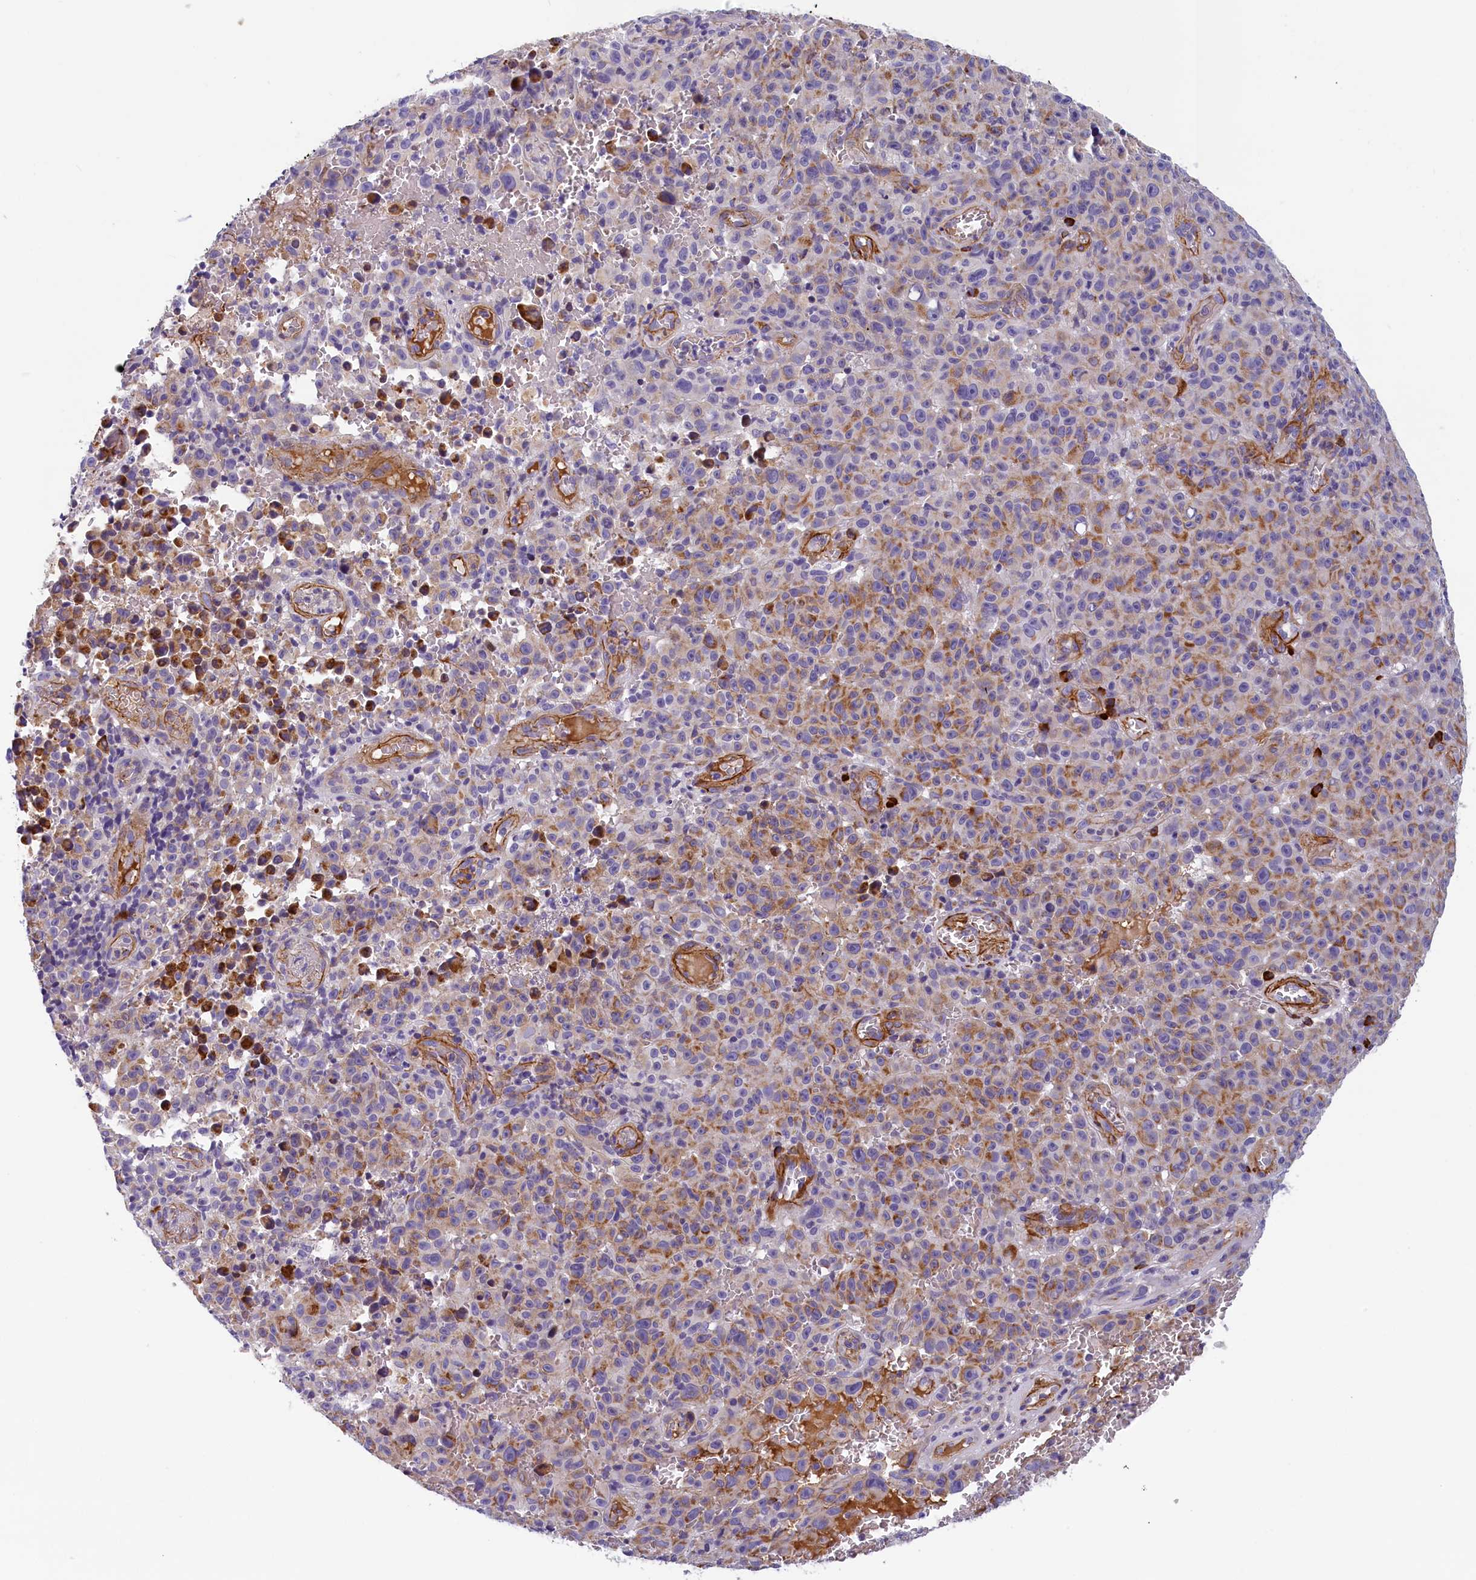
{"staining": {"intensity": "moderate", "quantity": "25%-75%", "location": "cytoplasmic/membranous"}, "tissue": "melanoma", "cell_type": "Tumor cells", "image_type": "cancer", "snomed": [{"axis": "morphology", "description": "Malignant melanoma, NOS"}, {"axis": "topography", "description": "Skin"}], "caption": "Immunohistochemical staining of malignant melanoma demonstrates medium levels of moderate cytoplasmic/membranous positivity in about 25%-75% of tumor cells.", "gene": "BCL2L13", "patient": {"sex": "female", "age": 82}}